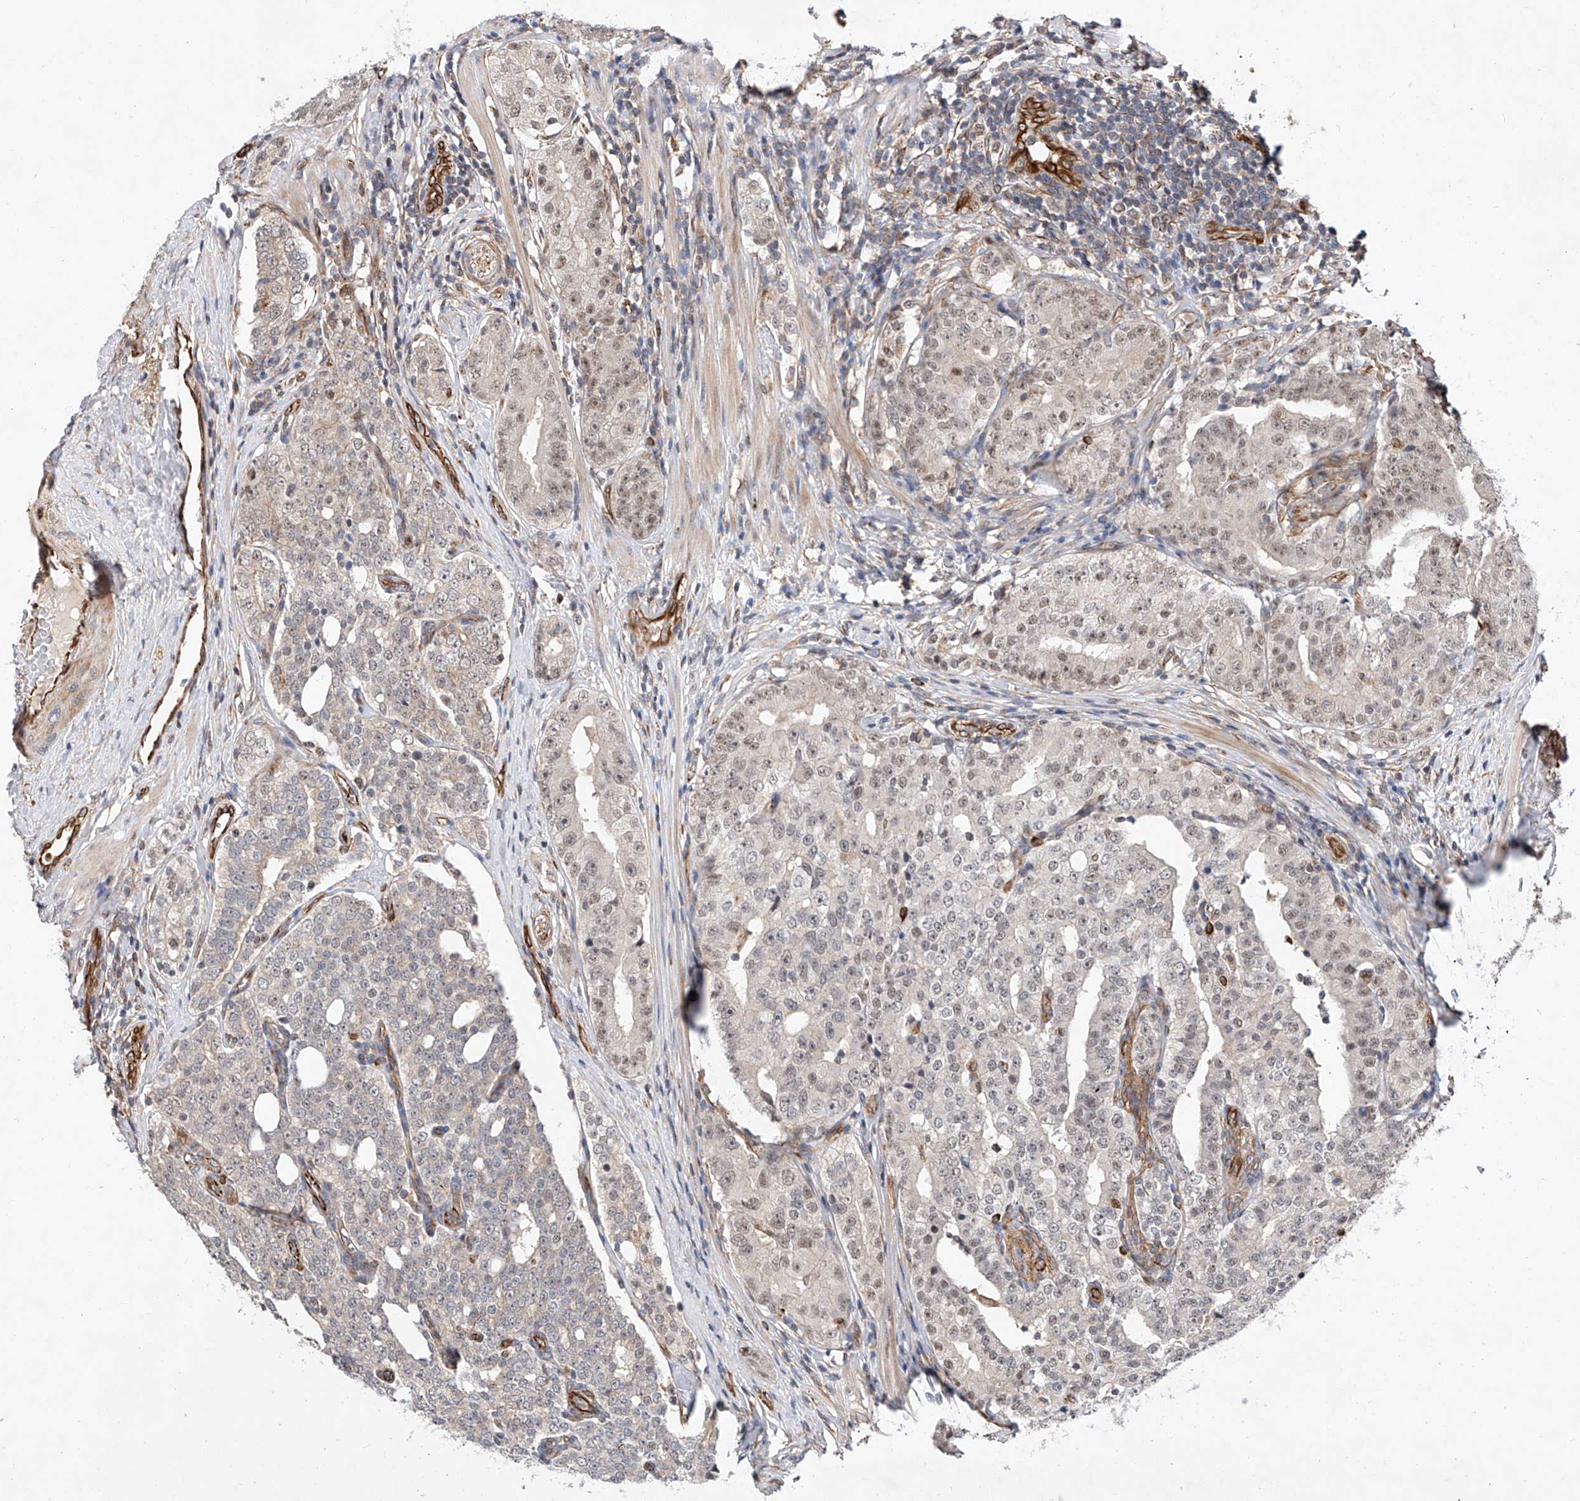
{"staining": {"intensity": "weak", "quantity": "25%-75%", "location": "nuclear"}, "tissue": "prostate cancer", "cell_type": "Tumor cells", "image_type": "cancer", "snomed": [{"axis": "morphology", "description": "Adenocarcinoma, High grade"}, {"axis": "topography", "description": "Prostate"}], "caption": "Immunohistochemistry (IHC) (DAB) staining of prostate adenocarcinoma (high-grade) demonstrates weak nuclear protein staining in approximately 25%-75% of tumor cells.", "gene": "AMD1", "patient": {"sex": "male", "age": 56}}